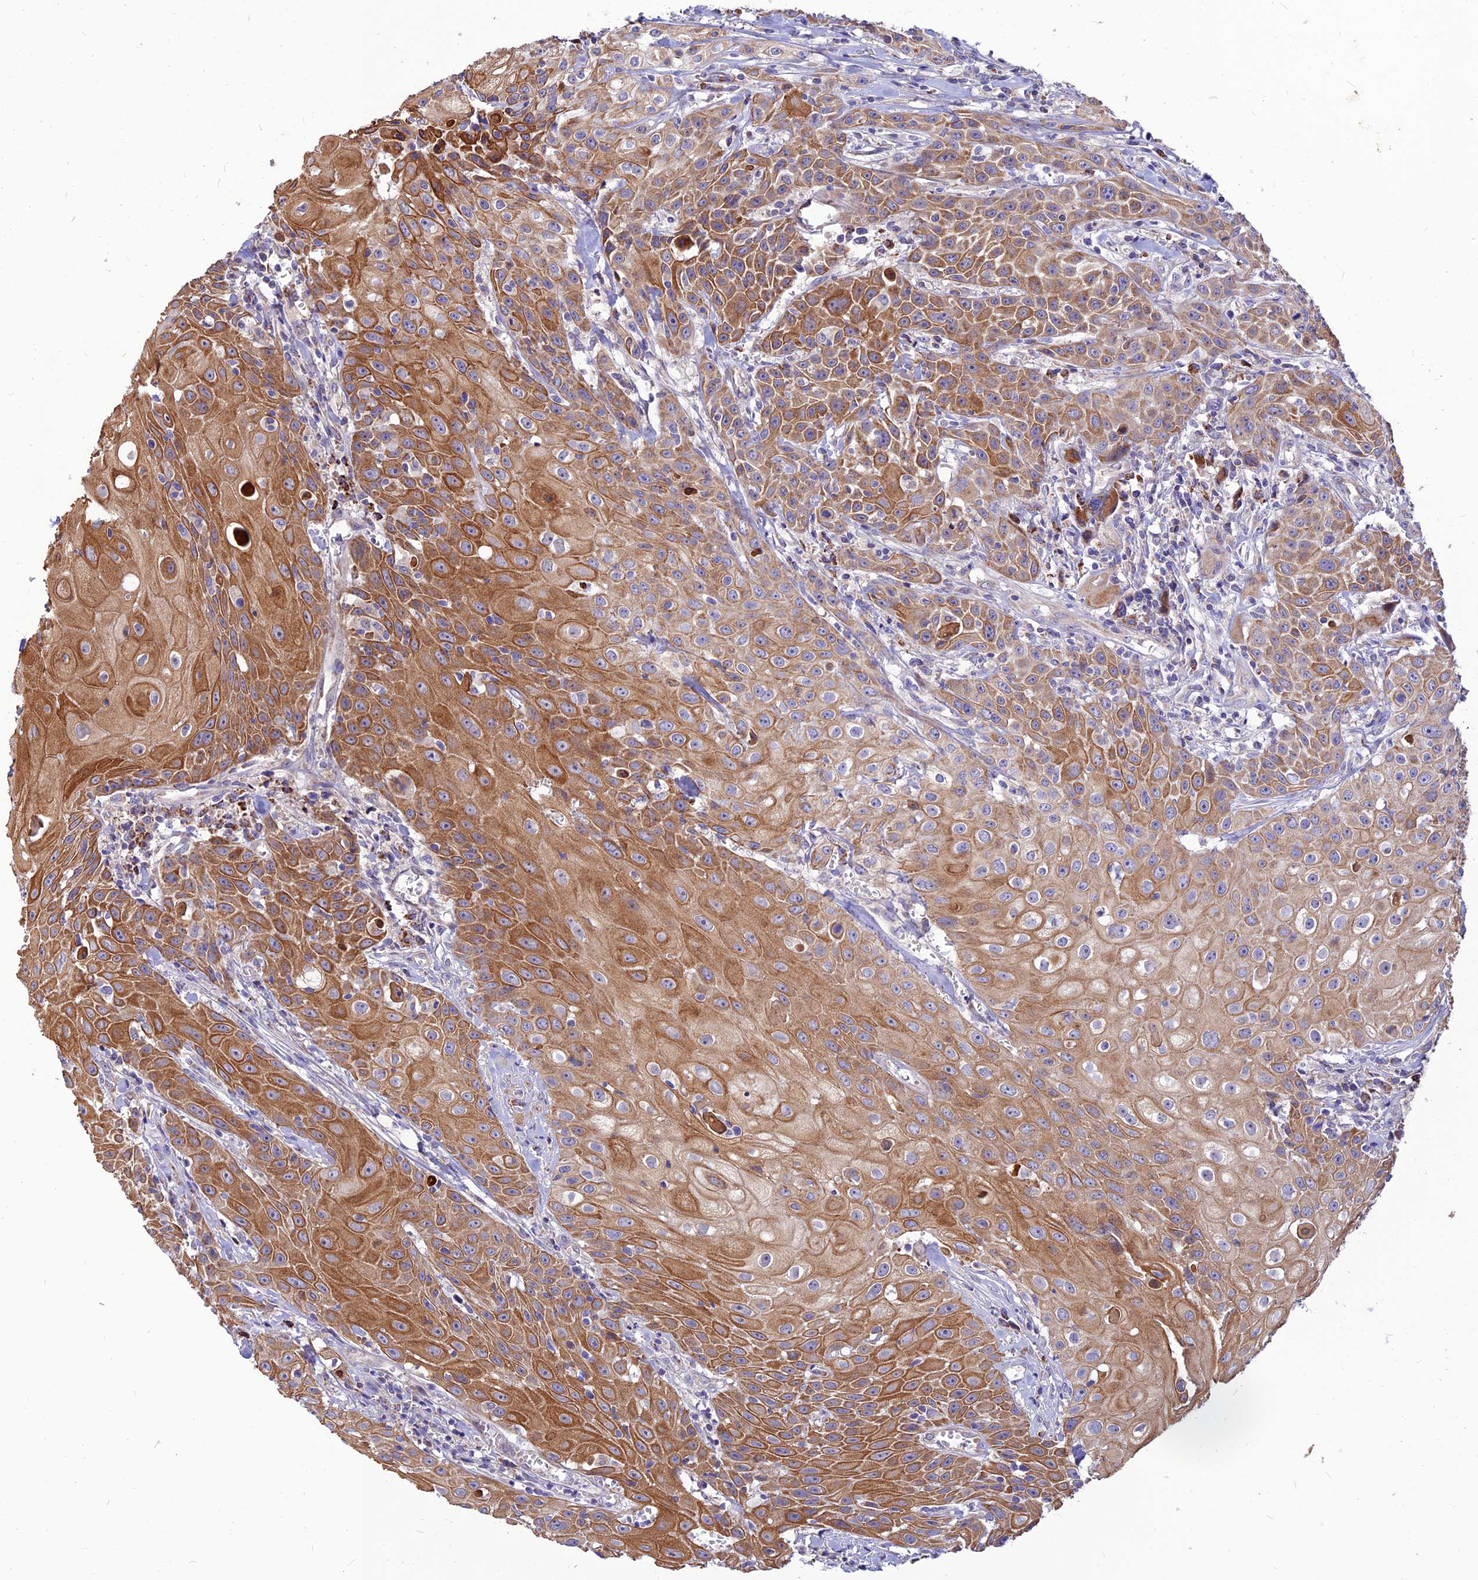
{"staining": {"intensity": "moderate", "quantity": ">75%", "location": "cytoplasmic/membranous"}, "tissue": "head and neck cancer", "cell_type": "Tumor cells", "image_type": "cancer", "snomed": [{"axis": "morphology", "description": "Squamous cell carcinoma, NOS"}, {"axis": "topography", "description": "Oral tissue"}, {"axis": "topography", "description": "Head-Neck"}], "caption": "Head and neck cancer stained for a protein displays moderate cytoplasmic/membranous positivity in tumor cells.", "gene": "ECI1", "patient": {"sex": "female", "age": 82}}